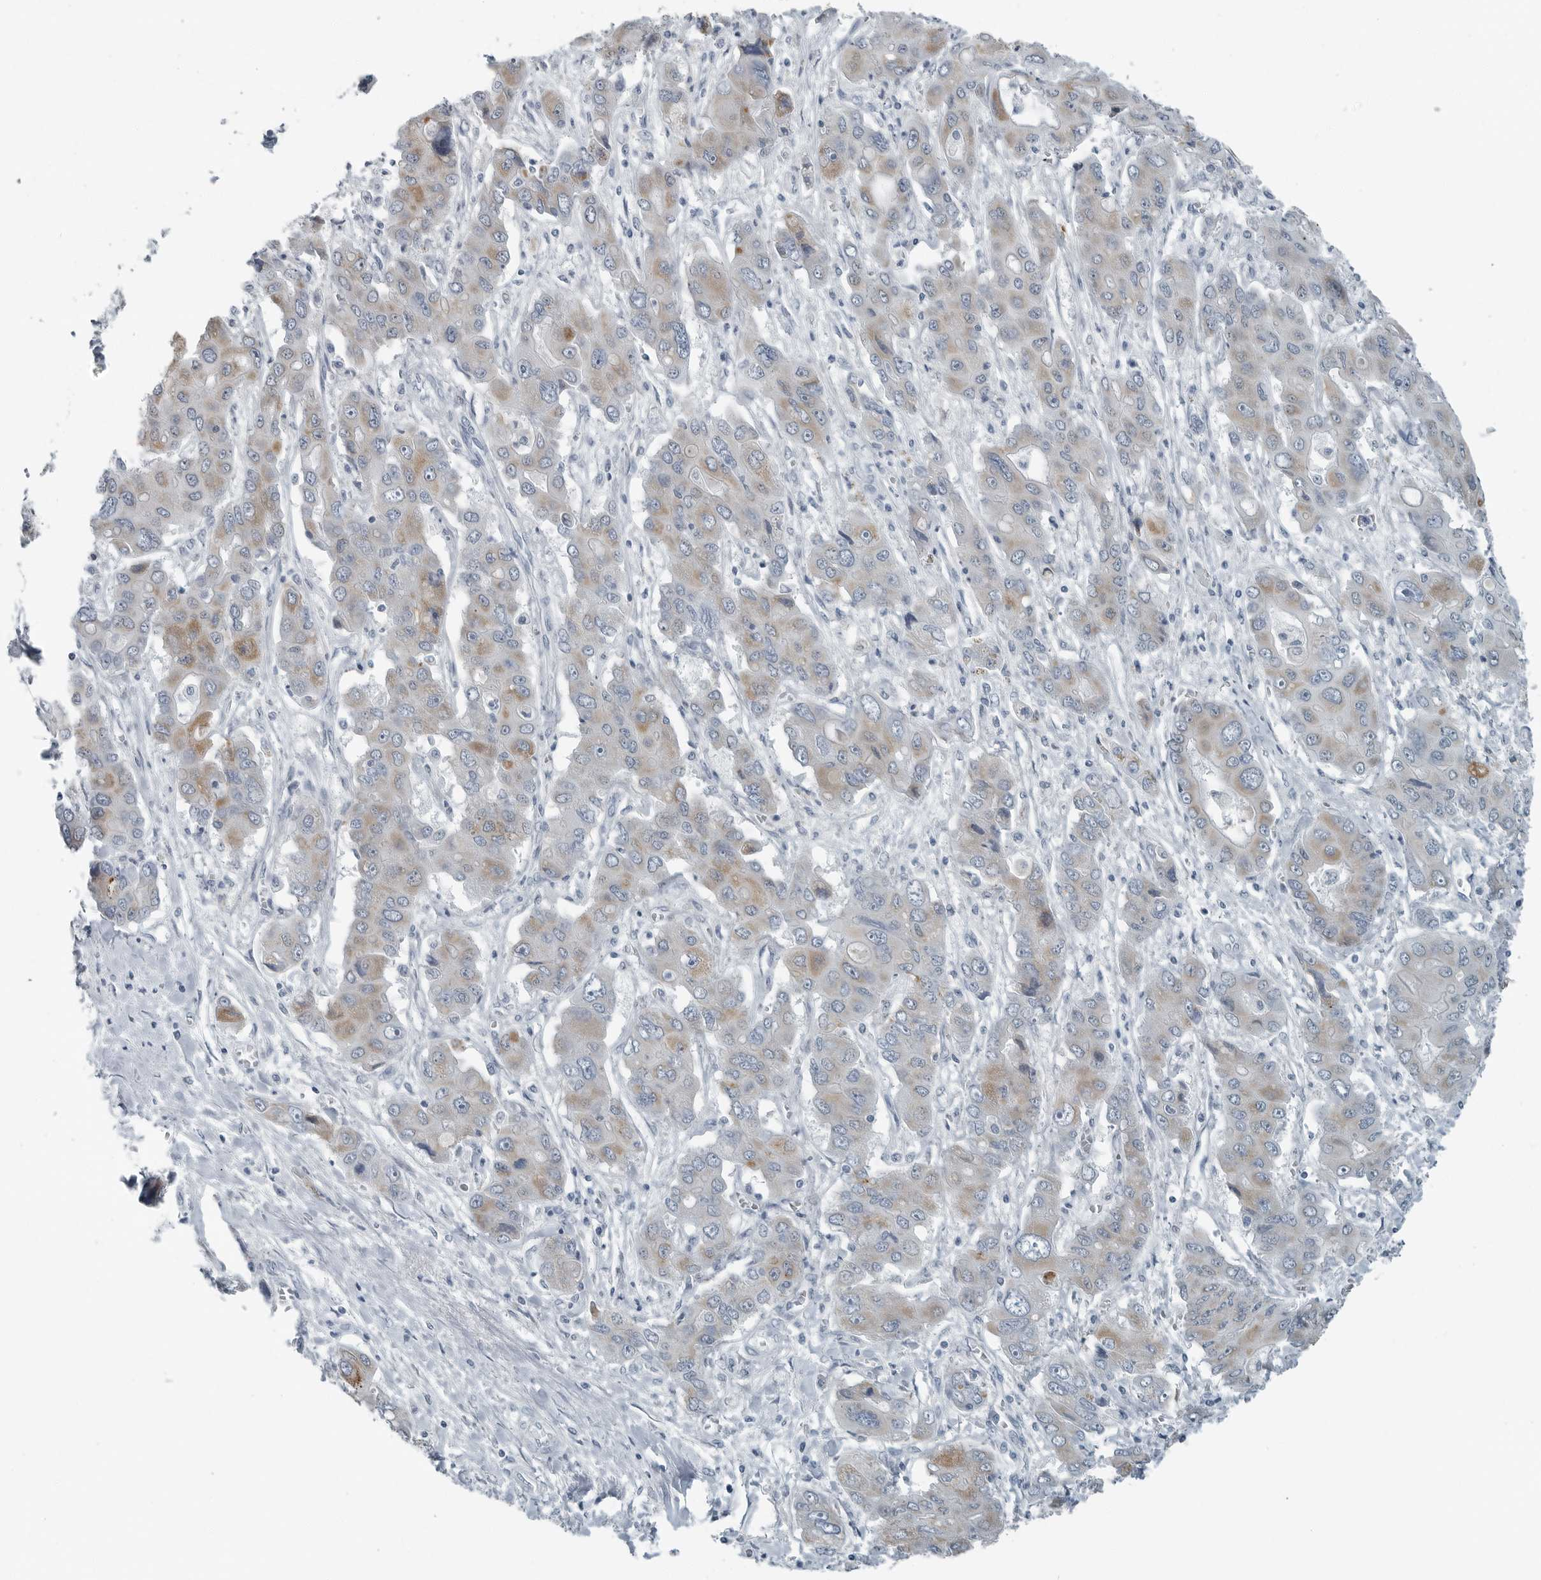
{"staining": {"intensity": "moderate", "quantity": "25%-75%", "location": "cytoplasmic/membranous"}, "tissue": "liver cancer", "cell_type": "Tumor cells", "image_type": "cancer", "snomed": [{"axis": "morphology", "description": "Cholangiocarcinoma"}, {"axis": "topography", "description": "Liver"}], "caption": "IHC photomicrograph of neoplastic tissue: human liver cholangiocarcinoma stained using IHC exhibits medium levels of moderate protein expression localized specifically in the cytoplasmic/membranous of tumor cells, appearing as a cytoplasmic/membranous brown color.", "gene": "ZPBP2", "patient": {"sex": "male", "age": 67}}